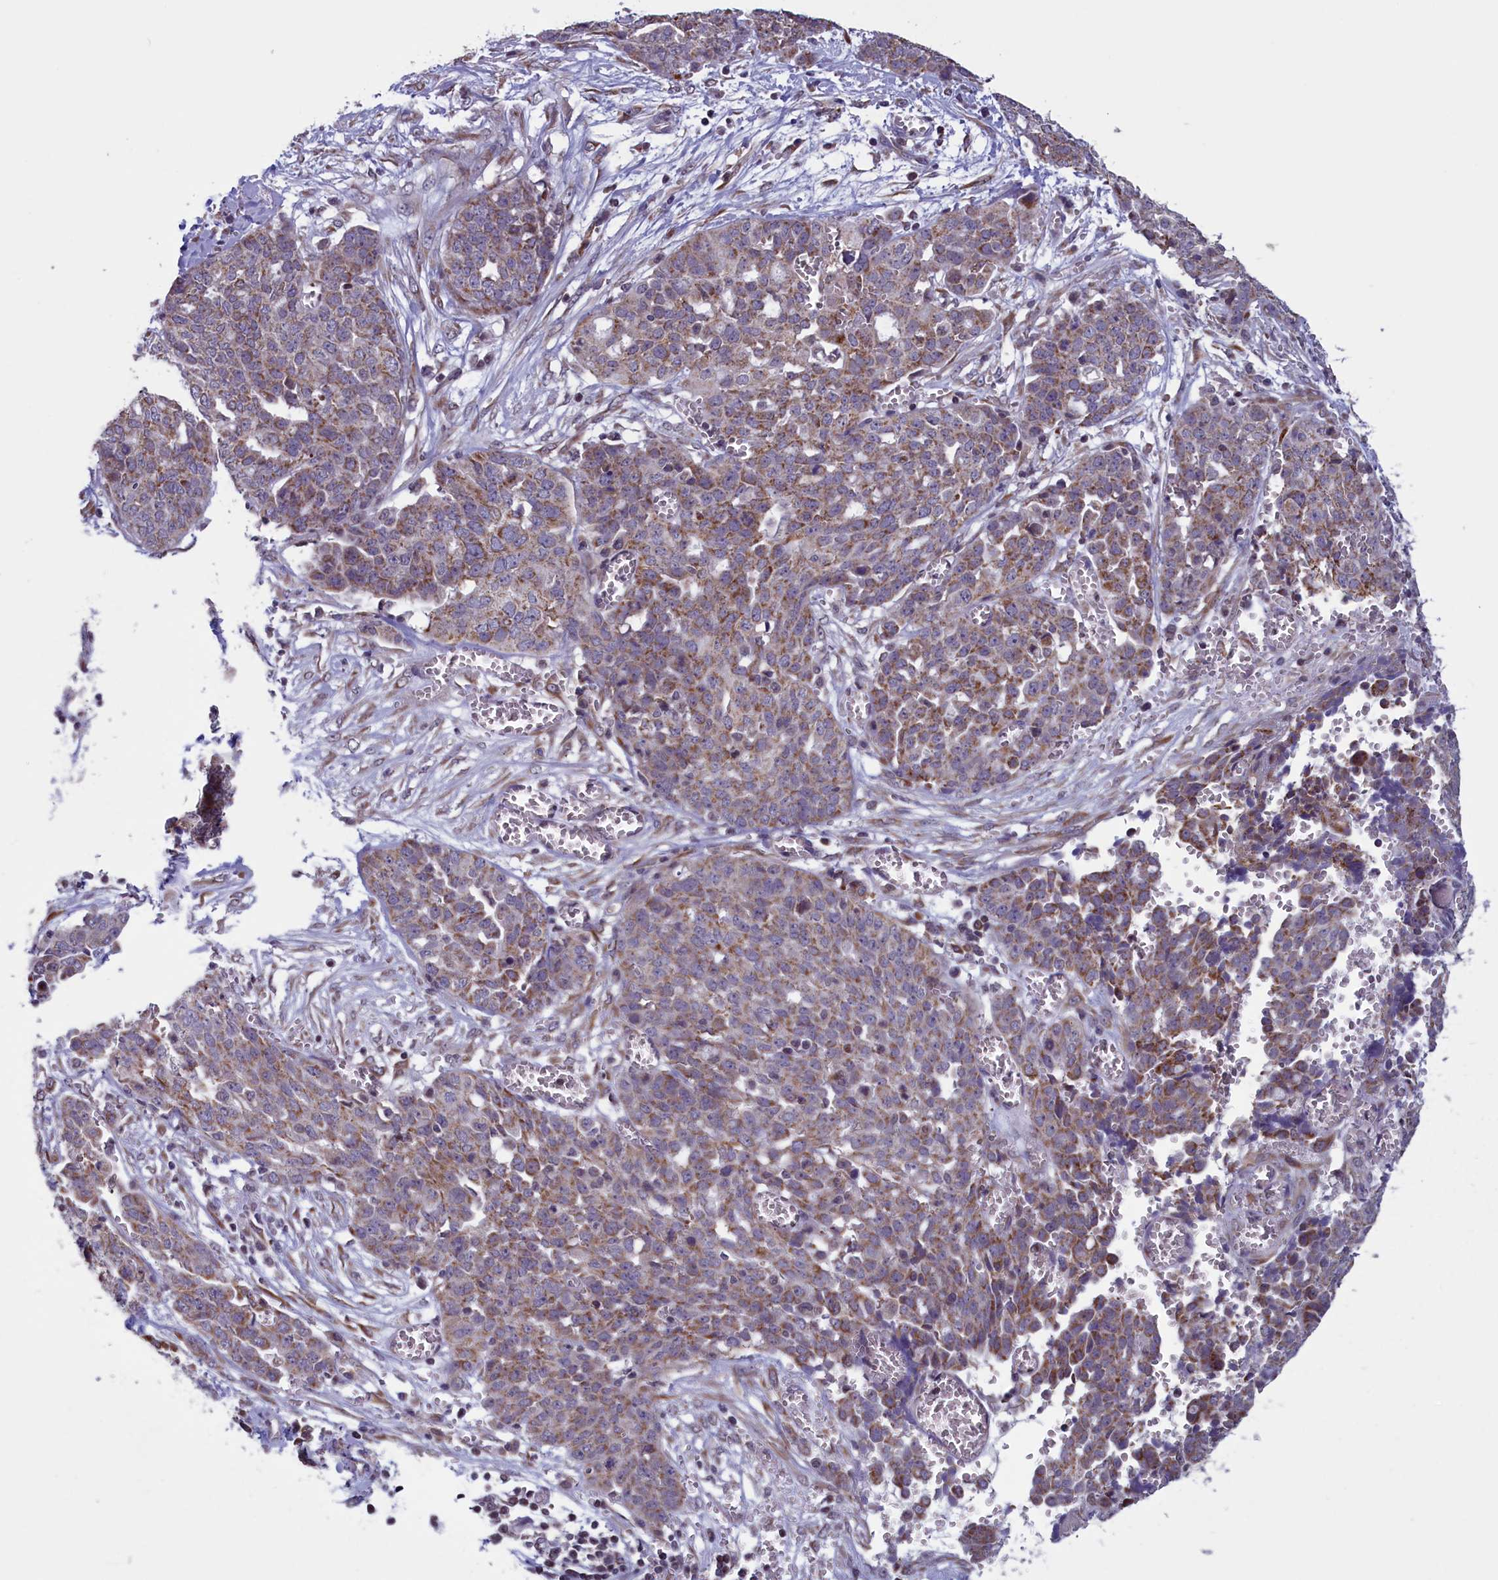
{"staining": {"intensity": "moderate", "quantity": ">75%", "location": "cytoplasmic/membranous"}, "tissue": "ovarian cancer", "cell_type": "Tumor cells", "image_type": "cancer", "snomed": [{"axis": "morphology", "description": "Cystadenocarcinoma, serous, NOS"}, {"axis": "topography", "description": "Soft tissue"}, {"axis": "topography", "description": "Ovary"}], "caption": "This is an image of immunohistochemistry (IHC) staining of ovarian serous cystadenocarcinoma, which shows moderate expression in the cytoplasmic/membranous of tumor cells.", "gene": "PARS2", "patient": {"sex": "female", "age": 57}}